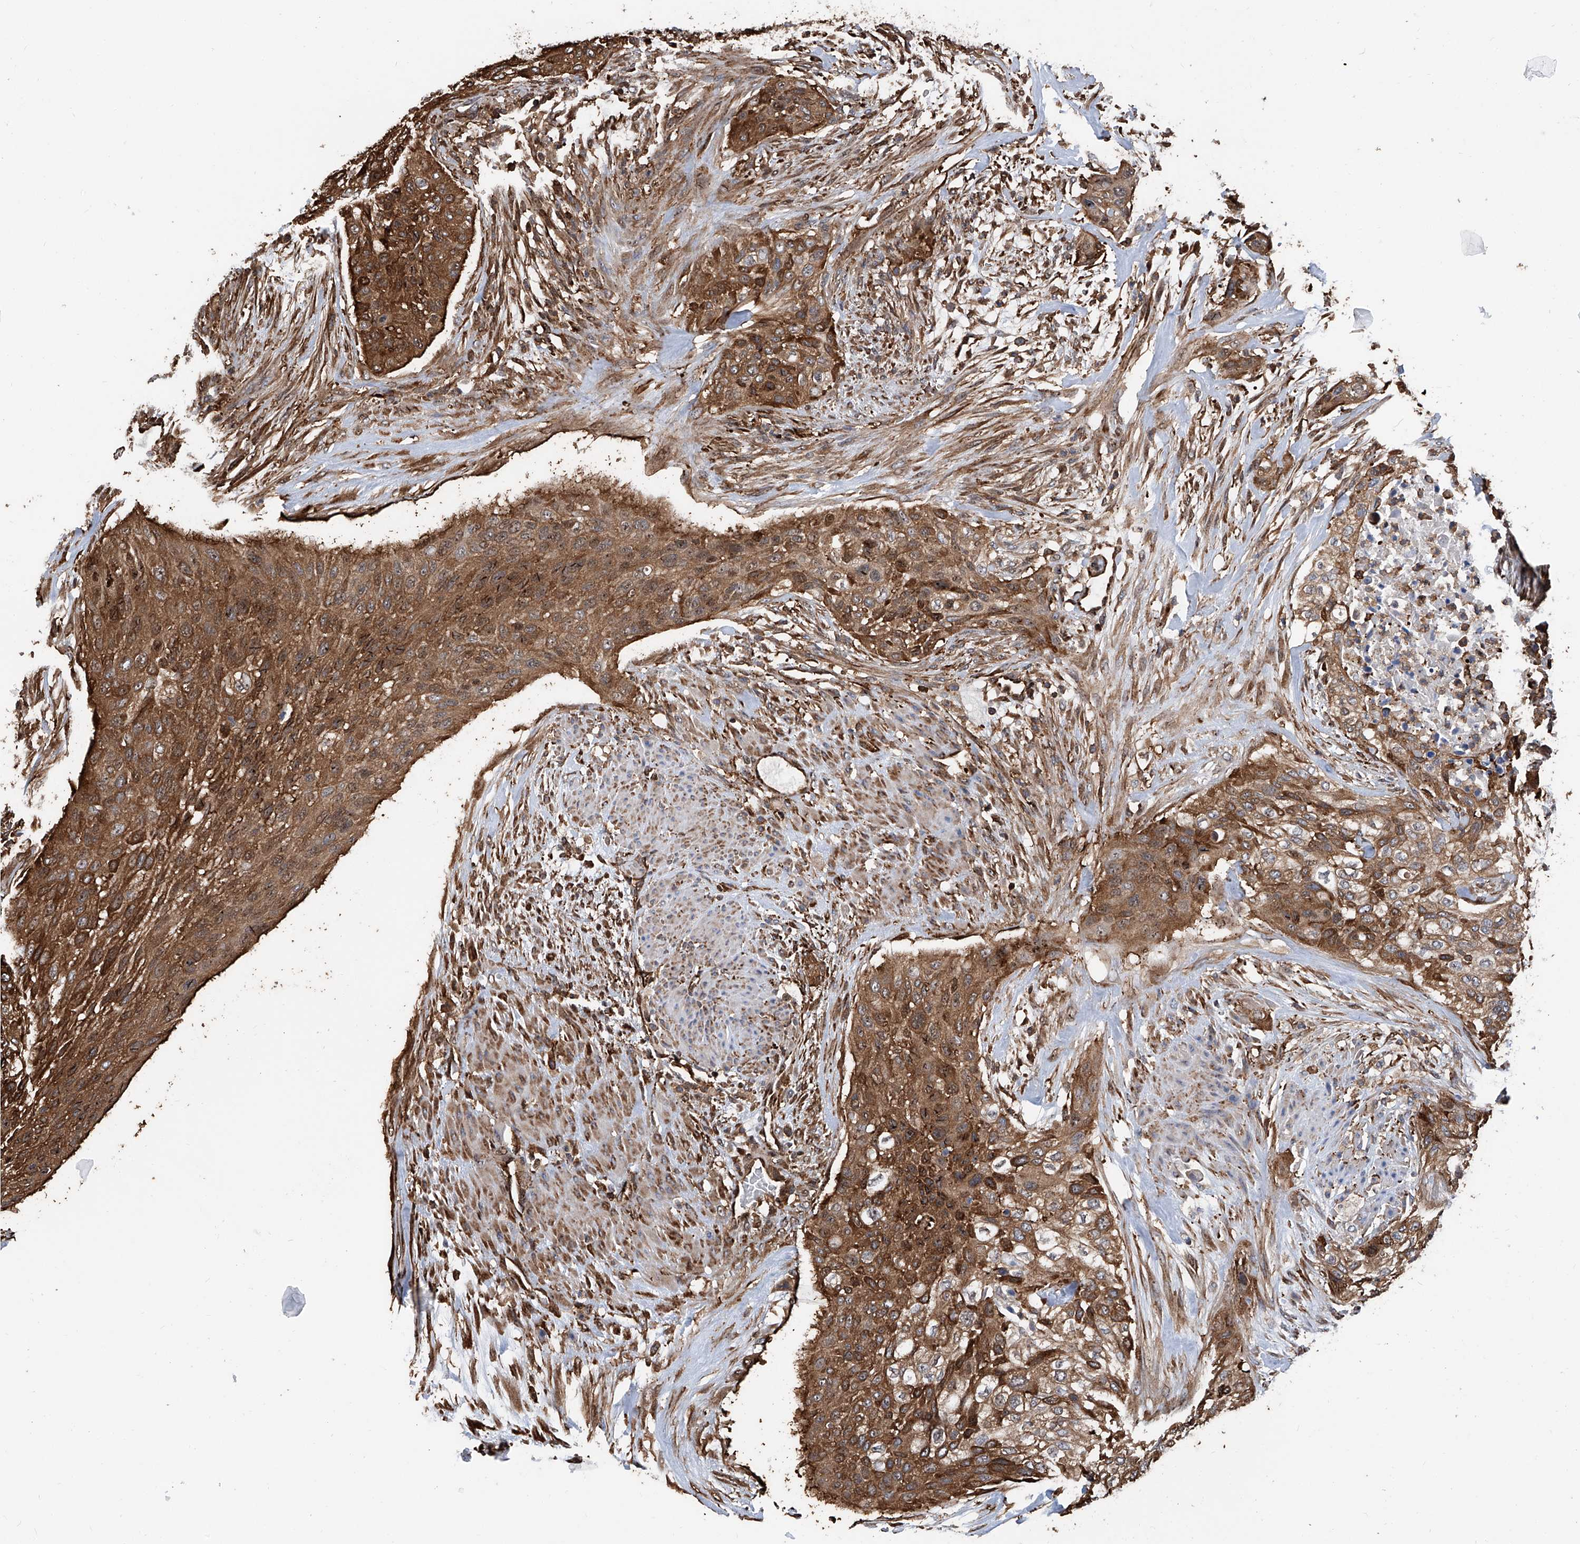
{"staining": {"intensity": "moderate", "quantity": ">75%", "location": "cytoplasmic/membranous,nuclear"}, "tissue": "urothelial cancer", "cell_type": "Tumor cells", "image_type": "cancer", "snomed": [{"axis": "morphology", "description": "Urothelial carcinoma, High grade"}, {"axis": "topography", "description": "Urinary bladder"}], "caption": "Protein staining reveals moderate cytoplasmic/membranous and nuclear staining in approximately >75% of tumor cells in high-grade urothelial carcinoma.", "gene": "ZNF484", "patient": {"sex": "male", "age": 35}}